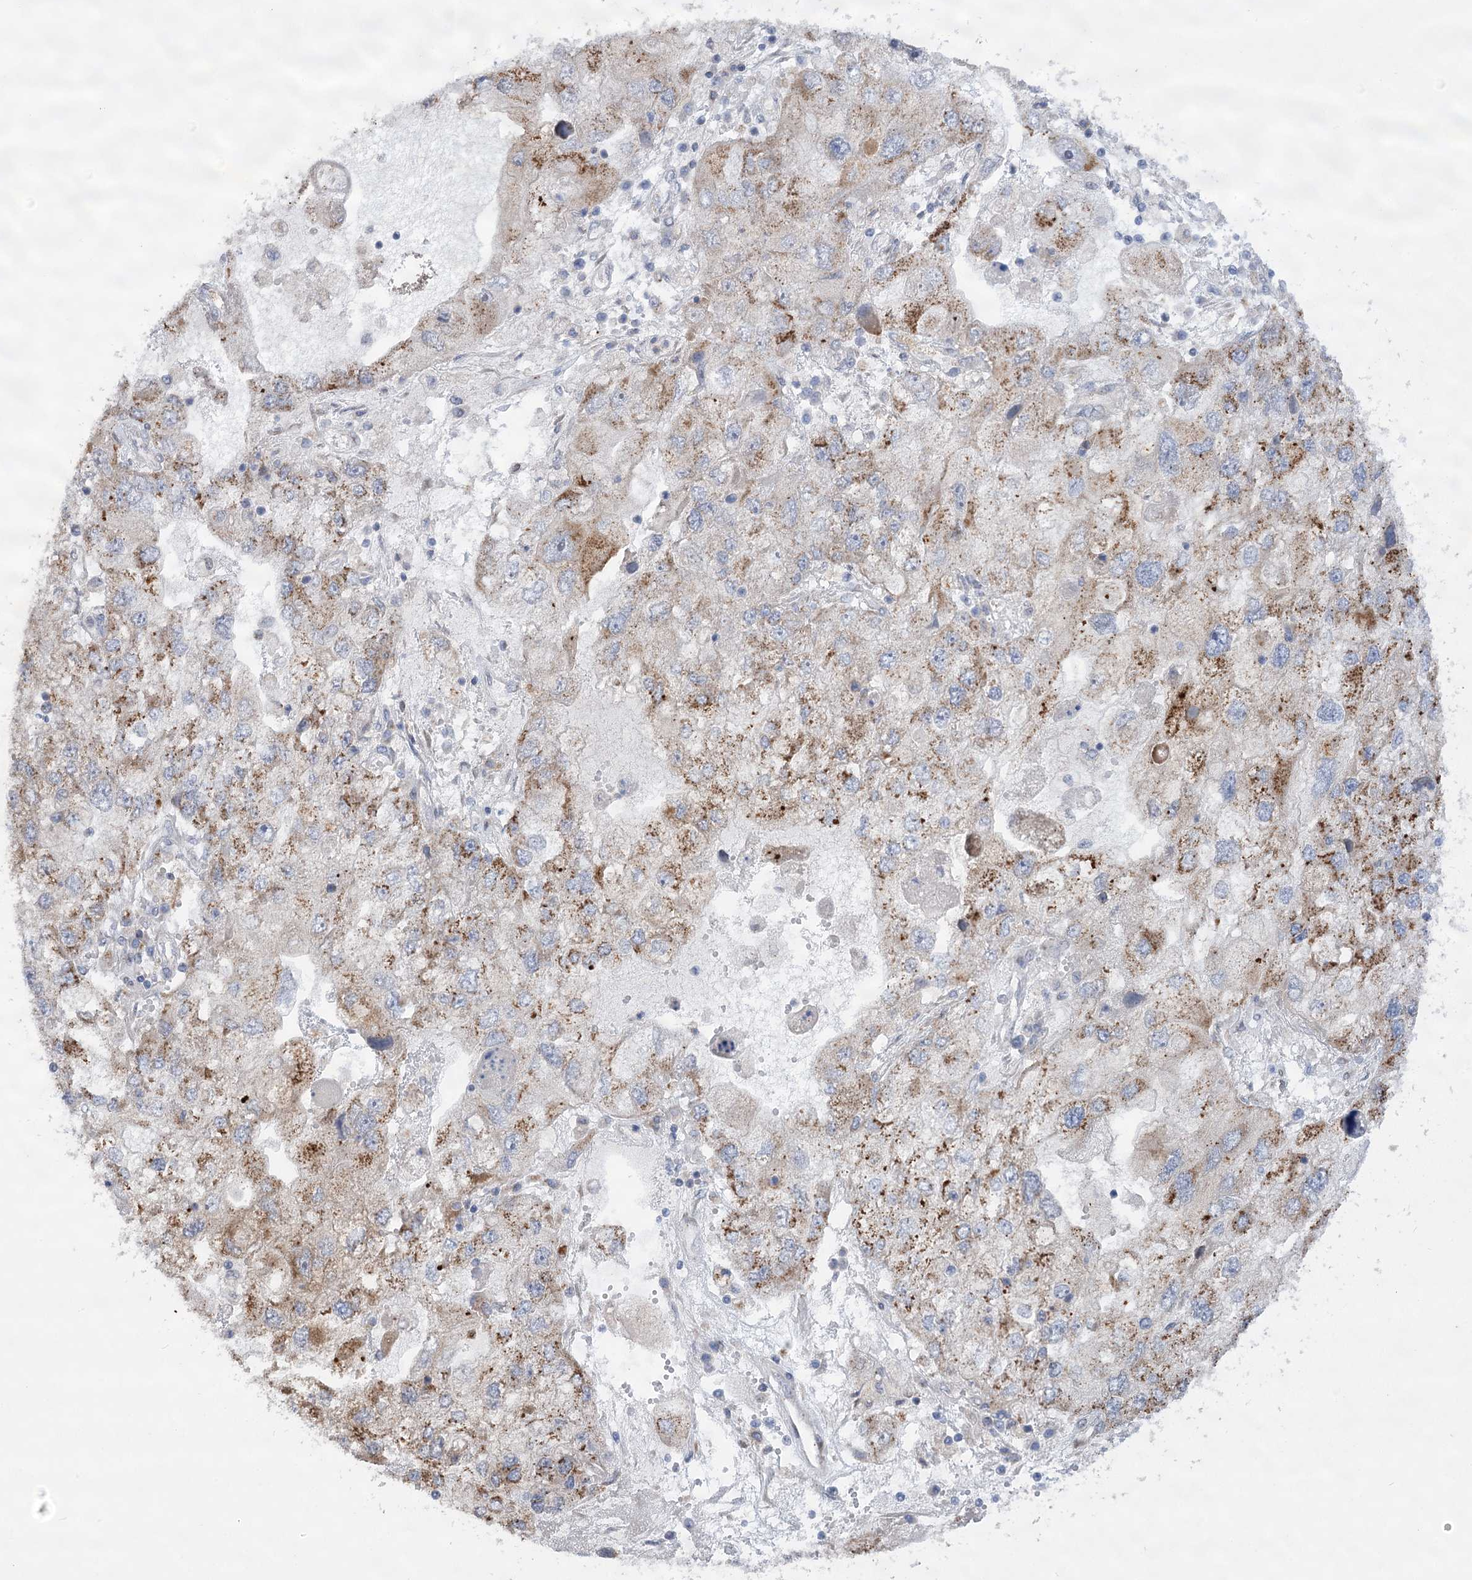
{"staining": {"intensity": "moderate", "quantity": "25%-75%", "location": "cytoplasmic/membranous"}, "tissue": "endometrial cancer", "cell_type": "Tumor cells", "image_type": "cancer", "snomed": [{"axis": "morphology", "description": "Adenocarcinoma, NOS"}, {"axis": "topography", "description": "Endometrium"}], "caption": "The photomicrograph shows a brown stain indicating the presence of a protein in the cytoplasmic/membranous of tumor cells in adenocarcinoma (endometrial).", "gene": "NME7", "patient": {"sex": "female", "age": 49}}